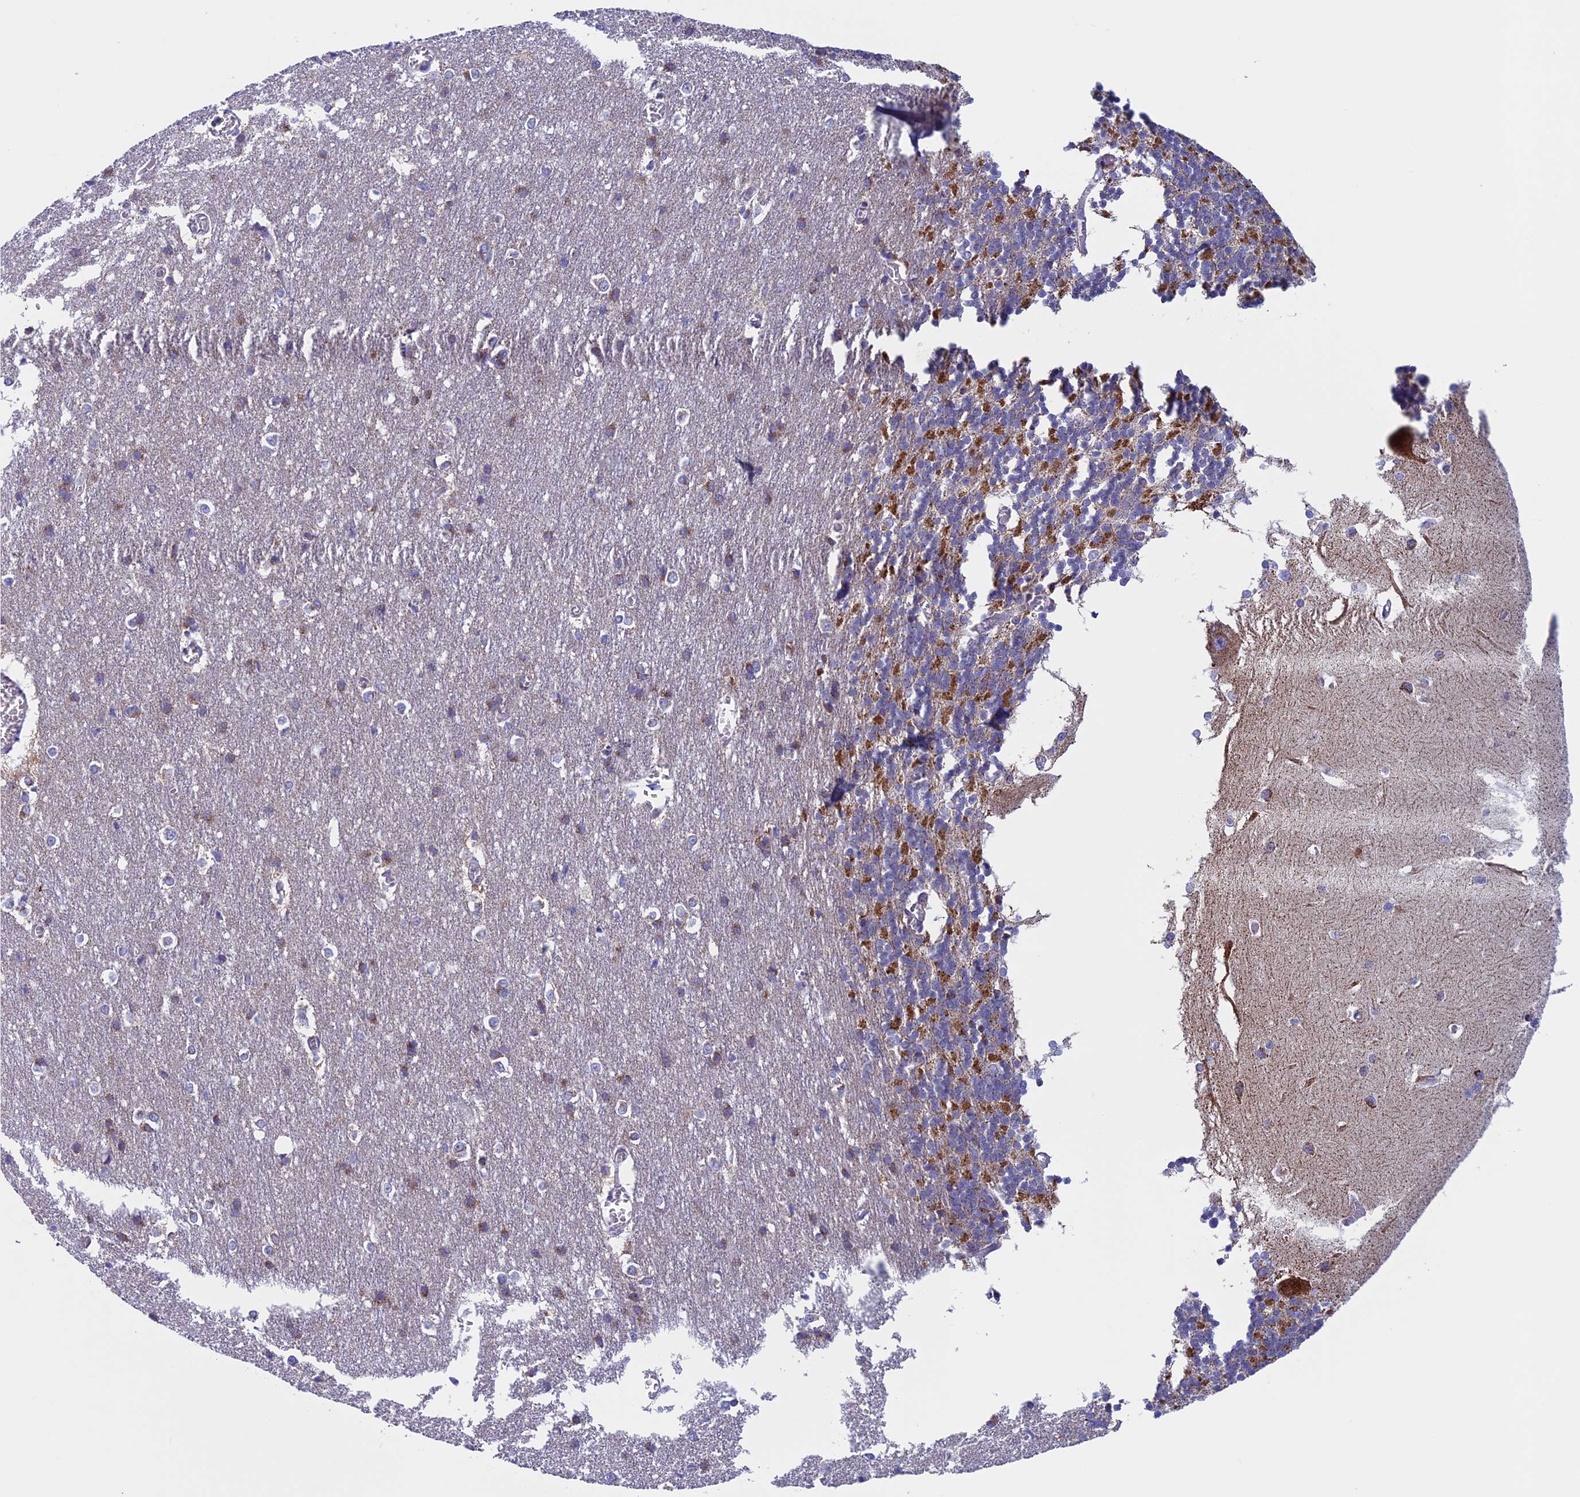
{"staining": {"intensity": "moderate", "quantity": "25%-75%", "location": "cytoplasmic/membranous"}, "tissue": "cerebellum", "cell_type": "Cells in granular layer", "image_type": "normal", "snomed": [{"axis": "morphology", "description": "Normal tissue, NOS"}, {"axis": "topography", "description": "Cerebellum"}], "caption": "Immunohistochemistry staining of unremarkable cerebellum, which exhibits medium levels of moderate cytoplasmic/membranous staining in approximately 25%-75% of cells in granular layer indicating moderate cytoplasmic/membranous protein staining. The staining was performed using DAB (brown) for protein detection and nuclei were counterstained in hematoxylin (blue).", "gene": "NDUFB9", "patient": {"sex": "male", "age": 37}}